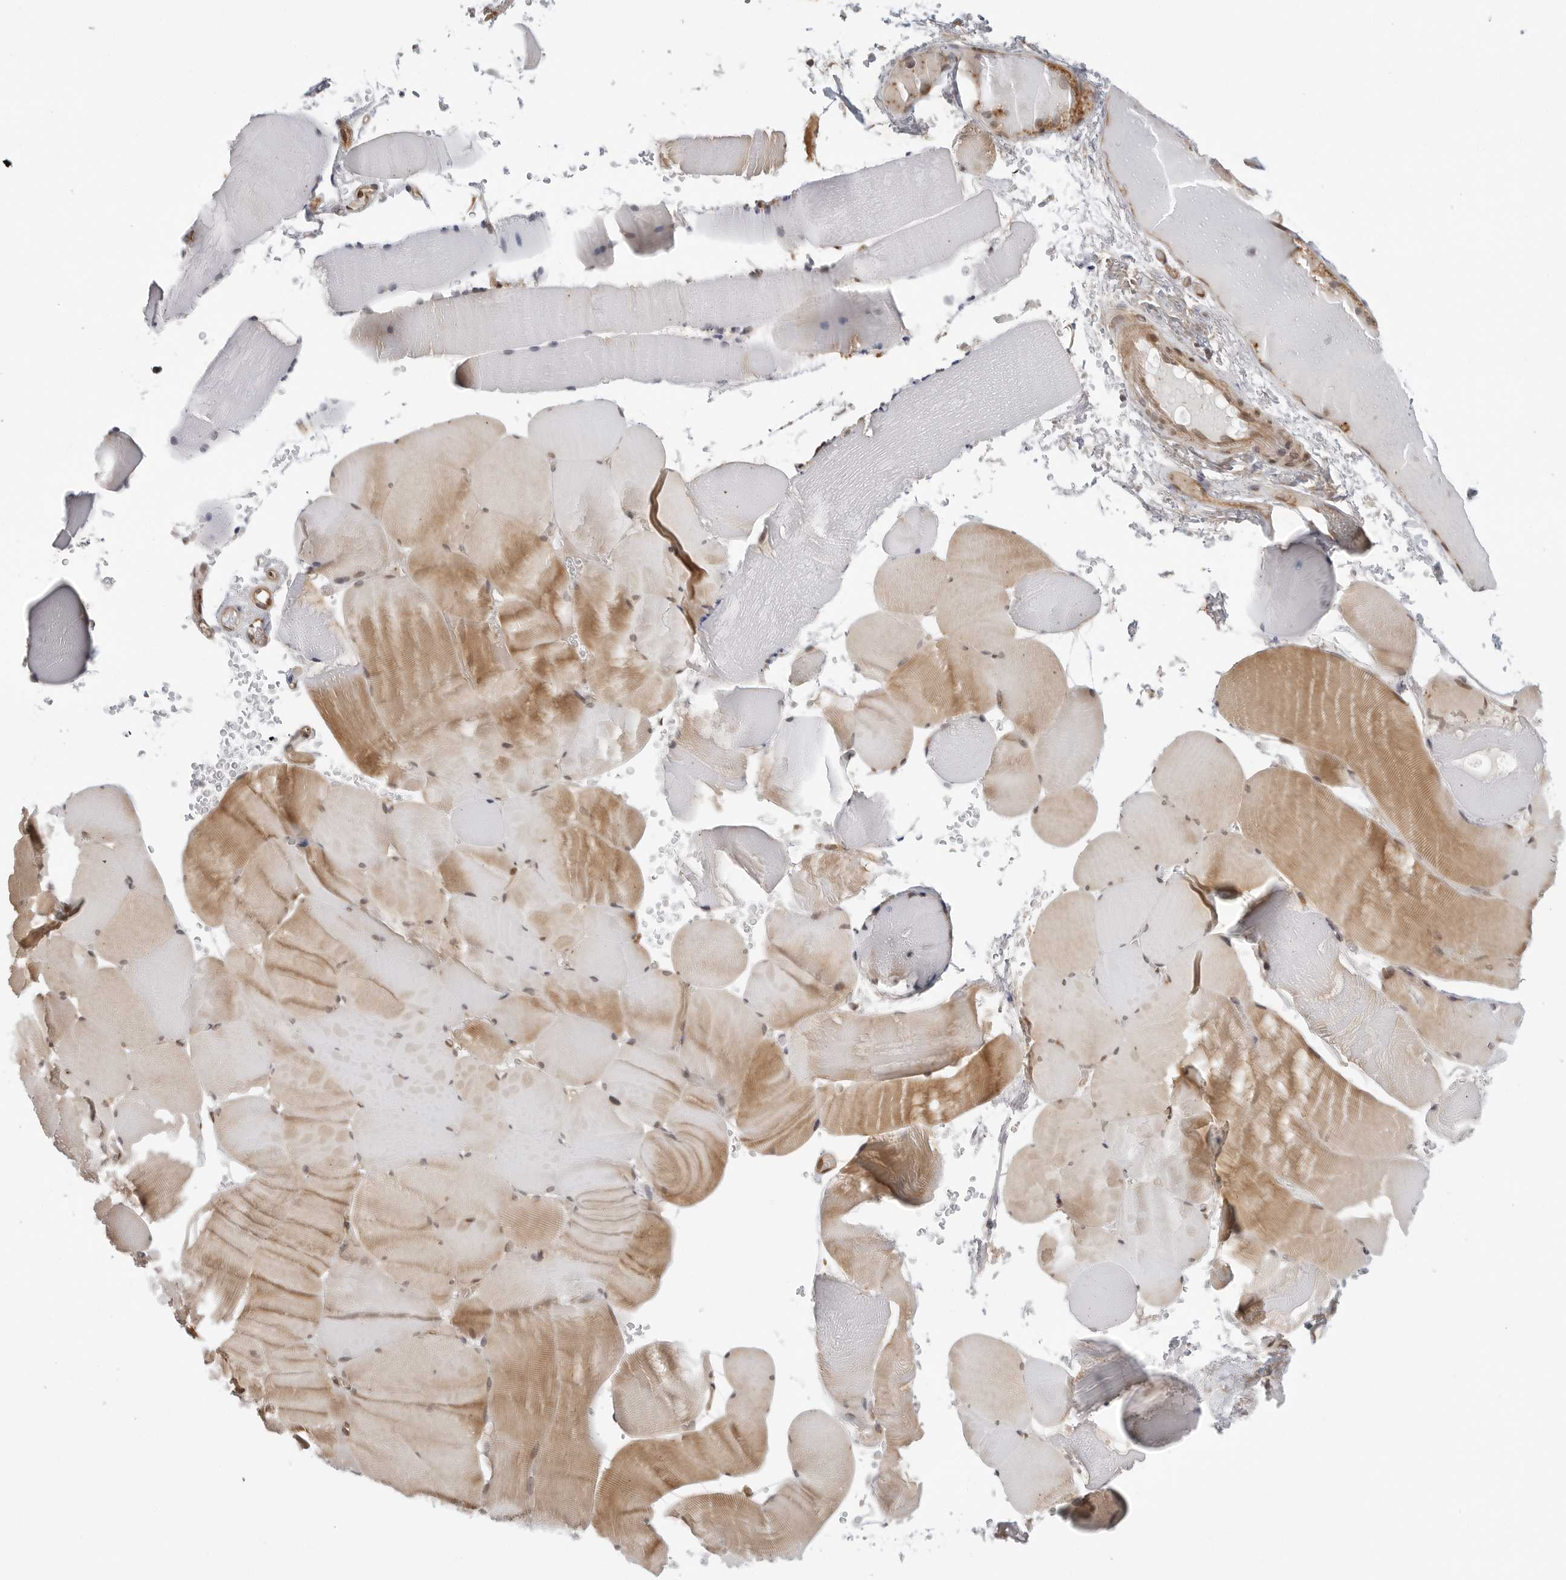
{"staining": {"intensity": "moderate", "quantity": "25%-75%", "location": "cytoplasmic/membranous,nuclear"}, "tissue": "skeletal muscle", "cell_type": "Myocytes", "image_type": "normal", "snomed": [{"axis": "morphology", "description": "Normal tissue, NOS"}, {"axis": "topography", "description": "Skeletal muscle"}], "caption": "Immunohistochemistry (DAB (3,3'-diaminobenzidine)) staining of unremarkable human skeletal muscle reveals moderate cytoplasmic/membranous,nuclear protein expression in about 25%-75% of myocytes.", "gene": "TIPRL", "patient": {"sex": "male", "age": 62}}